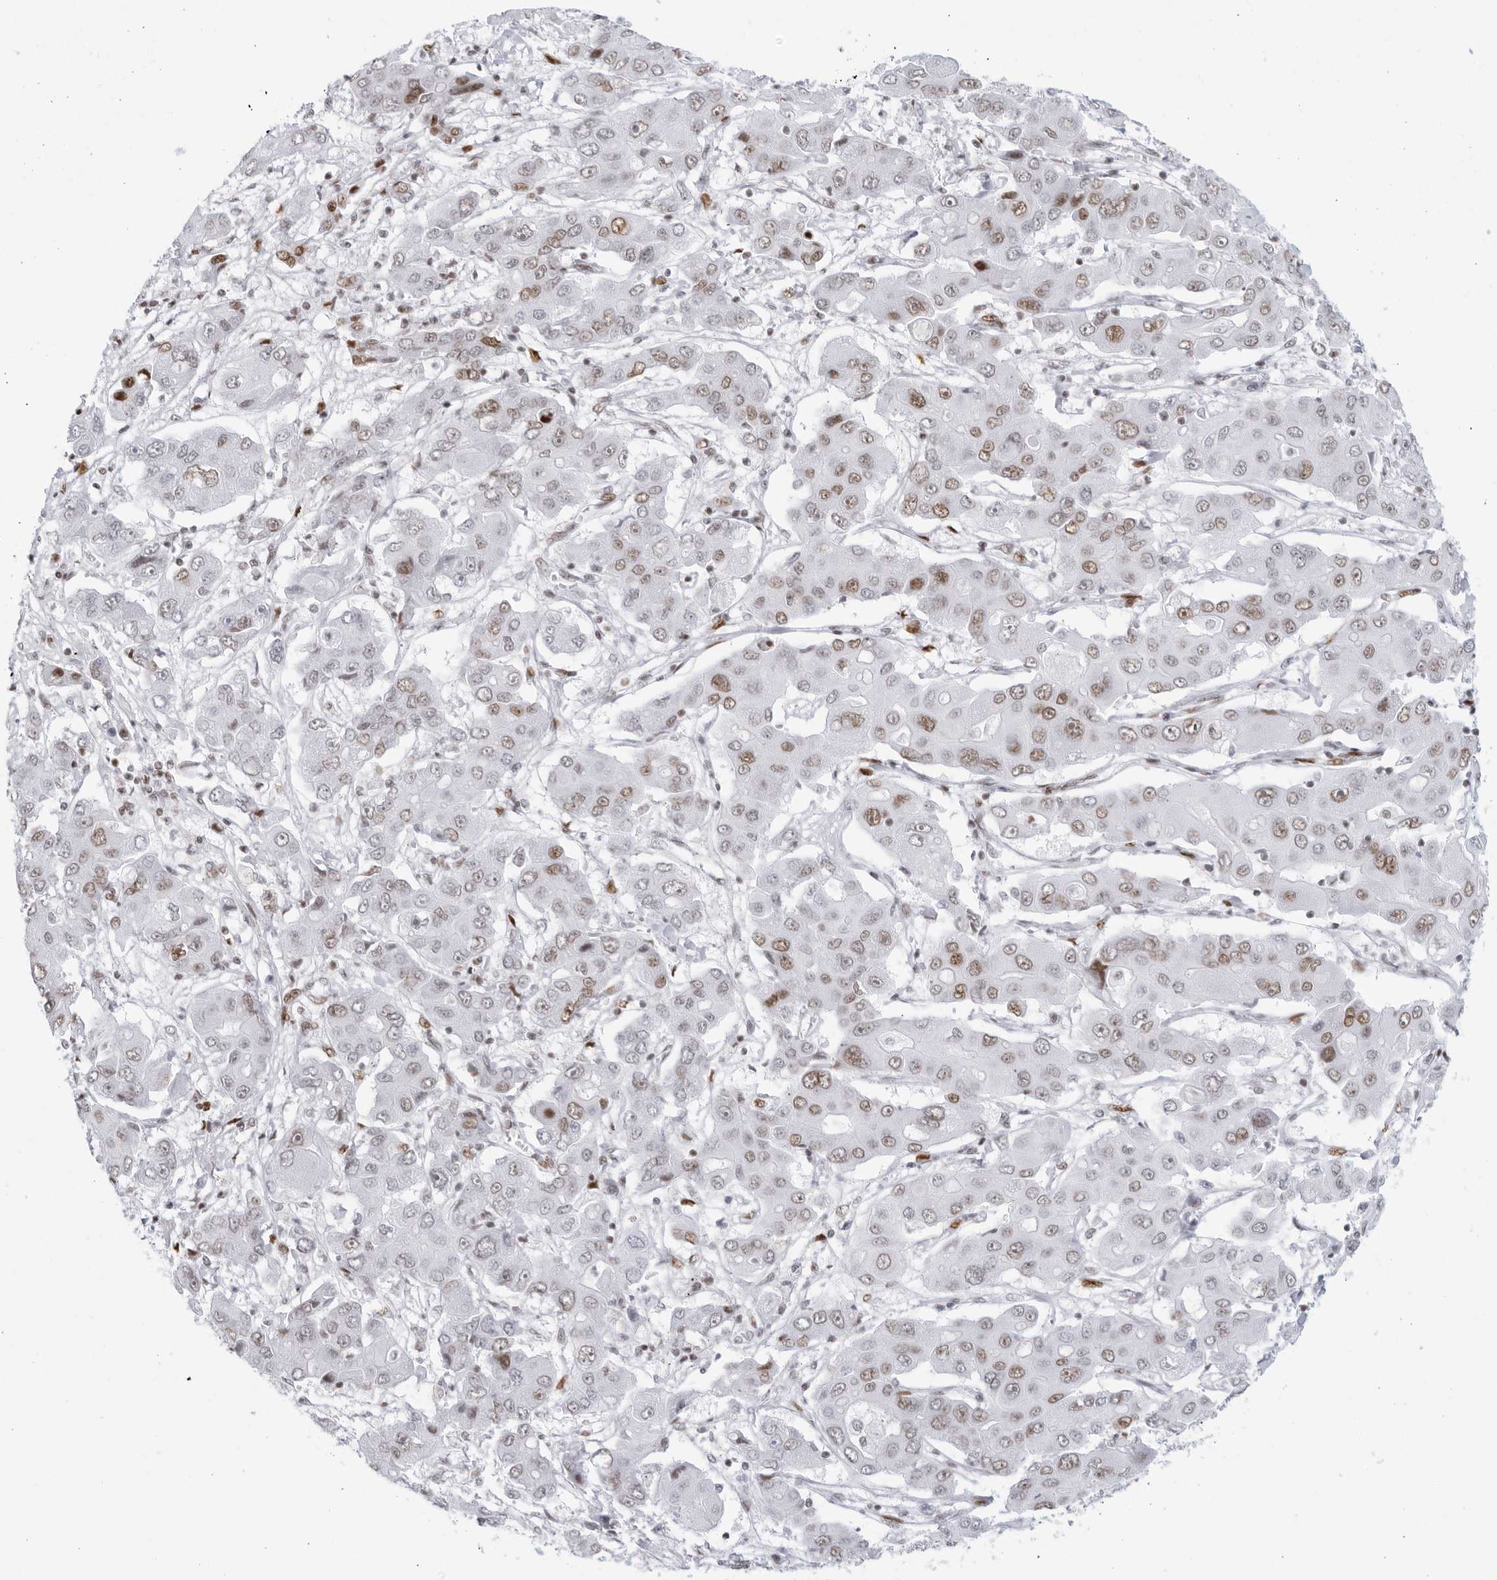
{"staining": {"intensity": "moderate", "quantity": ">75%", "location": "nuclear"}, "tissue": "liver cancer", "cell_type": "Tumor cells", "image_type": "cancer", "snomed": [{"axis": "morphology", "description": "Cholangiocarcinoma"}, {"axis": "topography", "description": "Liver"}], "caption": "Immunohistochemistry photomicrograph of liver cholangiocarcinoma stained for a protein (brown), which demonstrates medium levels of moderate nuclear staining in about >75% of tumor cells.", "gene": "HP1BP3", "patient": {"sex": "male", "age": 67}}